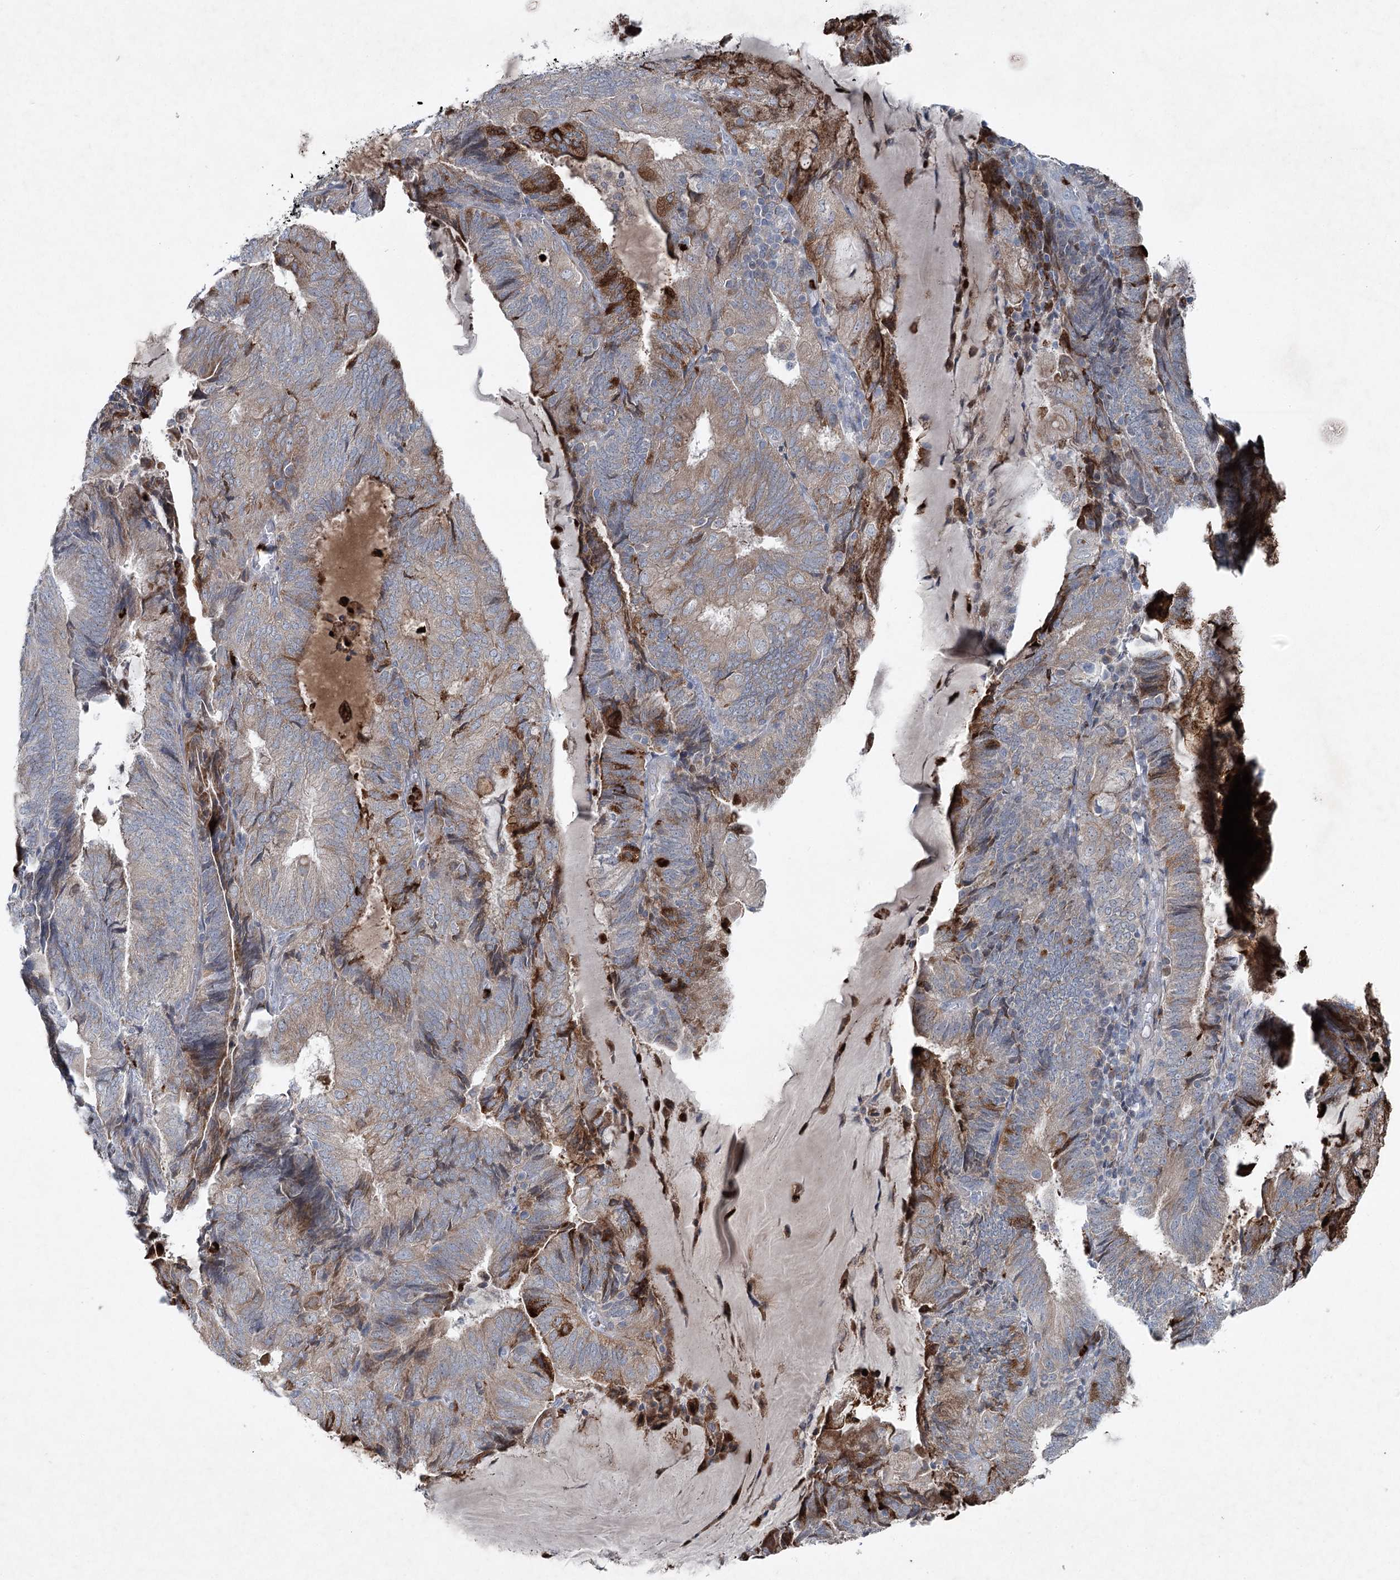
{"staining": {"intensity": "moderate", "quantity": "25%-75%", "location": "cytoplasmic/membranous"}, "tissue": "endometrial cancer", "cell_type": "Tumor cells", "image_type": "cancer", "snomed": [{"axis": "morphology", "description": "Adenocarcinoma, NOS"}, {"axis": "topography", "description": "Endometrium"}], "caption": "Immunohistochemical staining of human endometrial cancer displays medium levels of moderate cytoplasmic/membranous protein positivity in about 25%-75% of tumor cells.", "gene": "PLA2G12A", "patient": {"sex": "female", "age": 81}}